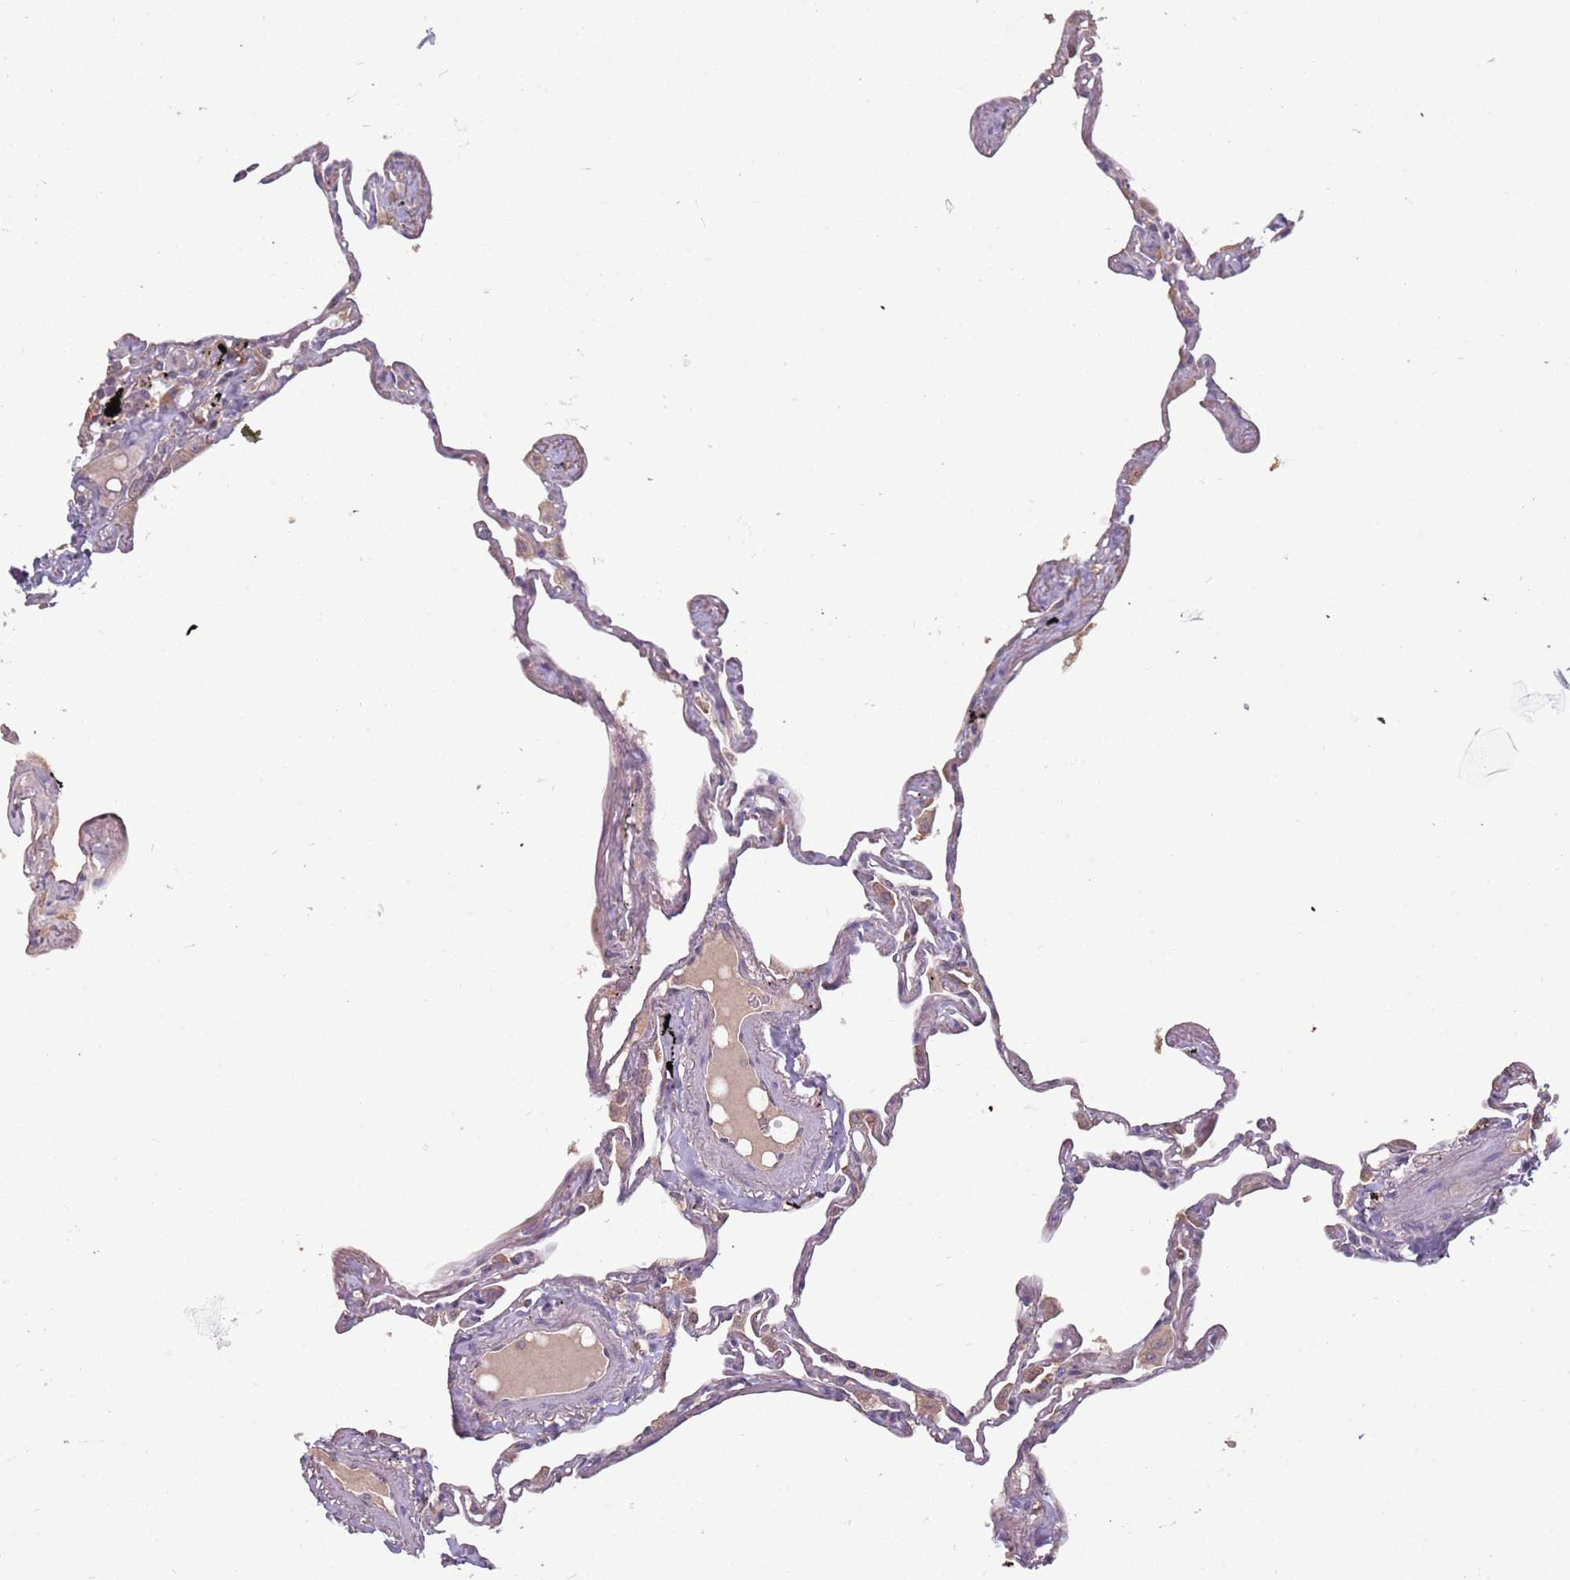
{"staining": {"intensity": "negative", "quantity": "none", "location": "none"}, "tissue": "lung", "cell_type": "Alveolar cells", "image_type": "normal", "snomed": [{"axis": "morphology", "description": "Normal tissue, NOS"}, {"axis": "topography", "description": "Lung"}], "caption": "Histopathology image shows no protein expression in alveolar cells of normal lung. (DAB (3,3'-diaminobenzidine) immunohistochemistry, high magnification).", "gene": "USP32", "patient": {"sex": "female", "age": 67}}